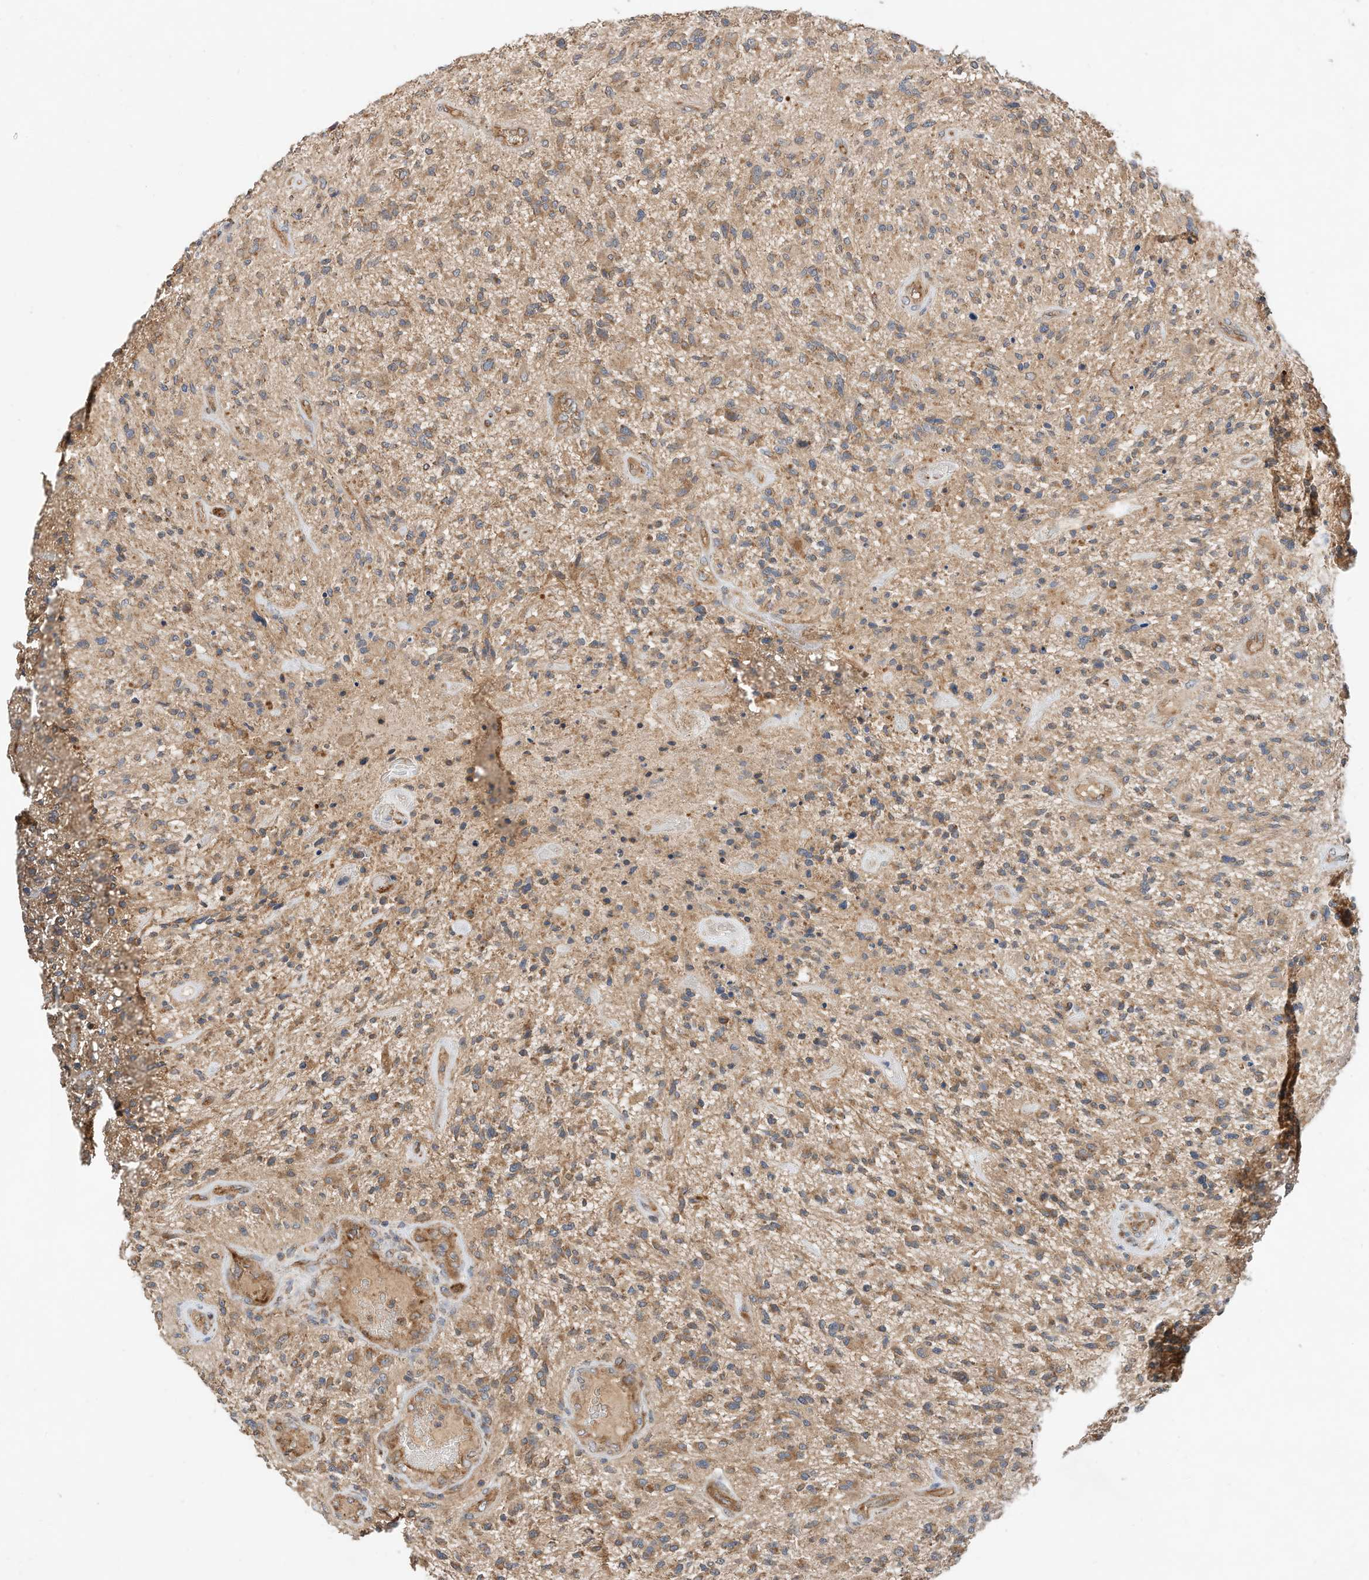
{"staining": {"intensity": "moderate", "quantity": ">75%", "location": "cytoplasmic/membranous"}, "tissue": "glioma", "cell_type": "Tumor cells", "image_type": "cancer", "snomed": [{"axis": "morphology", "description": "Glioma, malignant, High grade"}, {"axis": "topography", "description": "Brain"}], "caption": "About >75% of tumor cells in human glioma reveal moderate cytoplasmic/membranous protein staining as visualized by brown immunohistochemical staining.", "gene": "CPAMD8", "patient": {"sex": "male", "age": 47}}